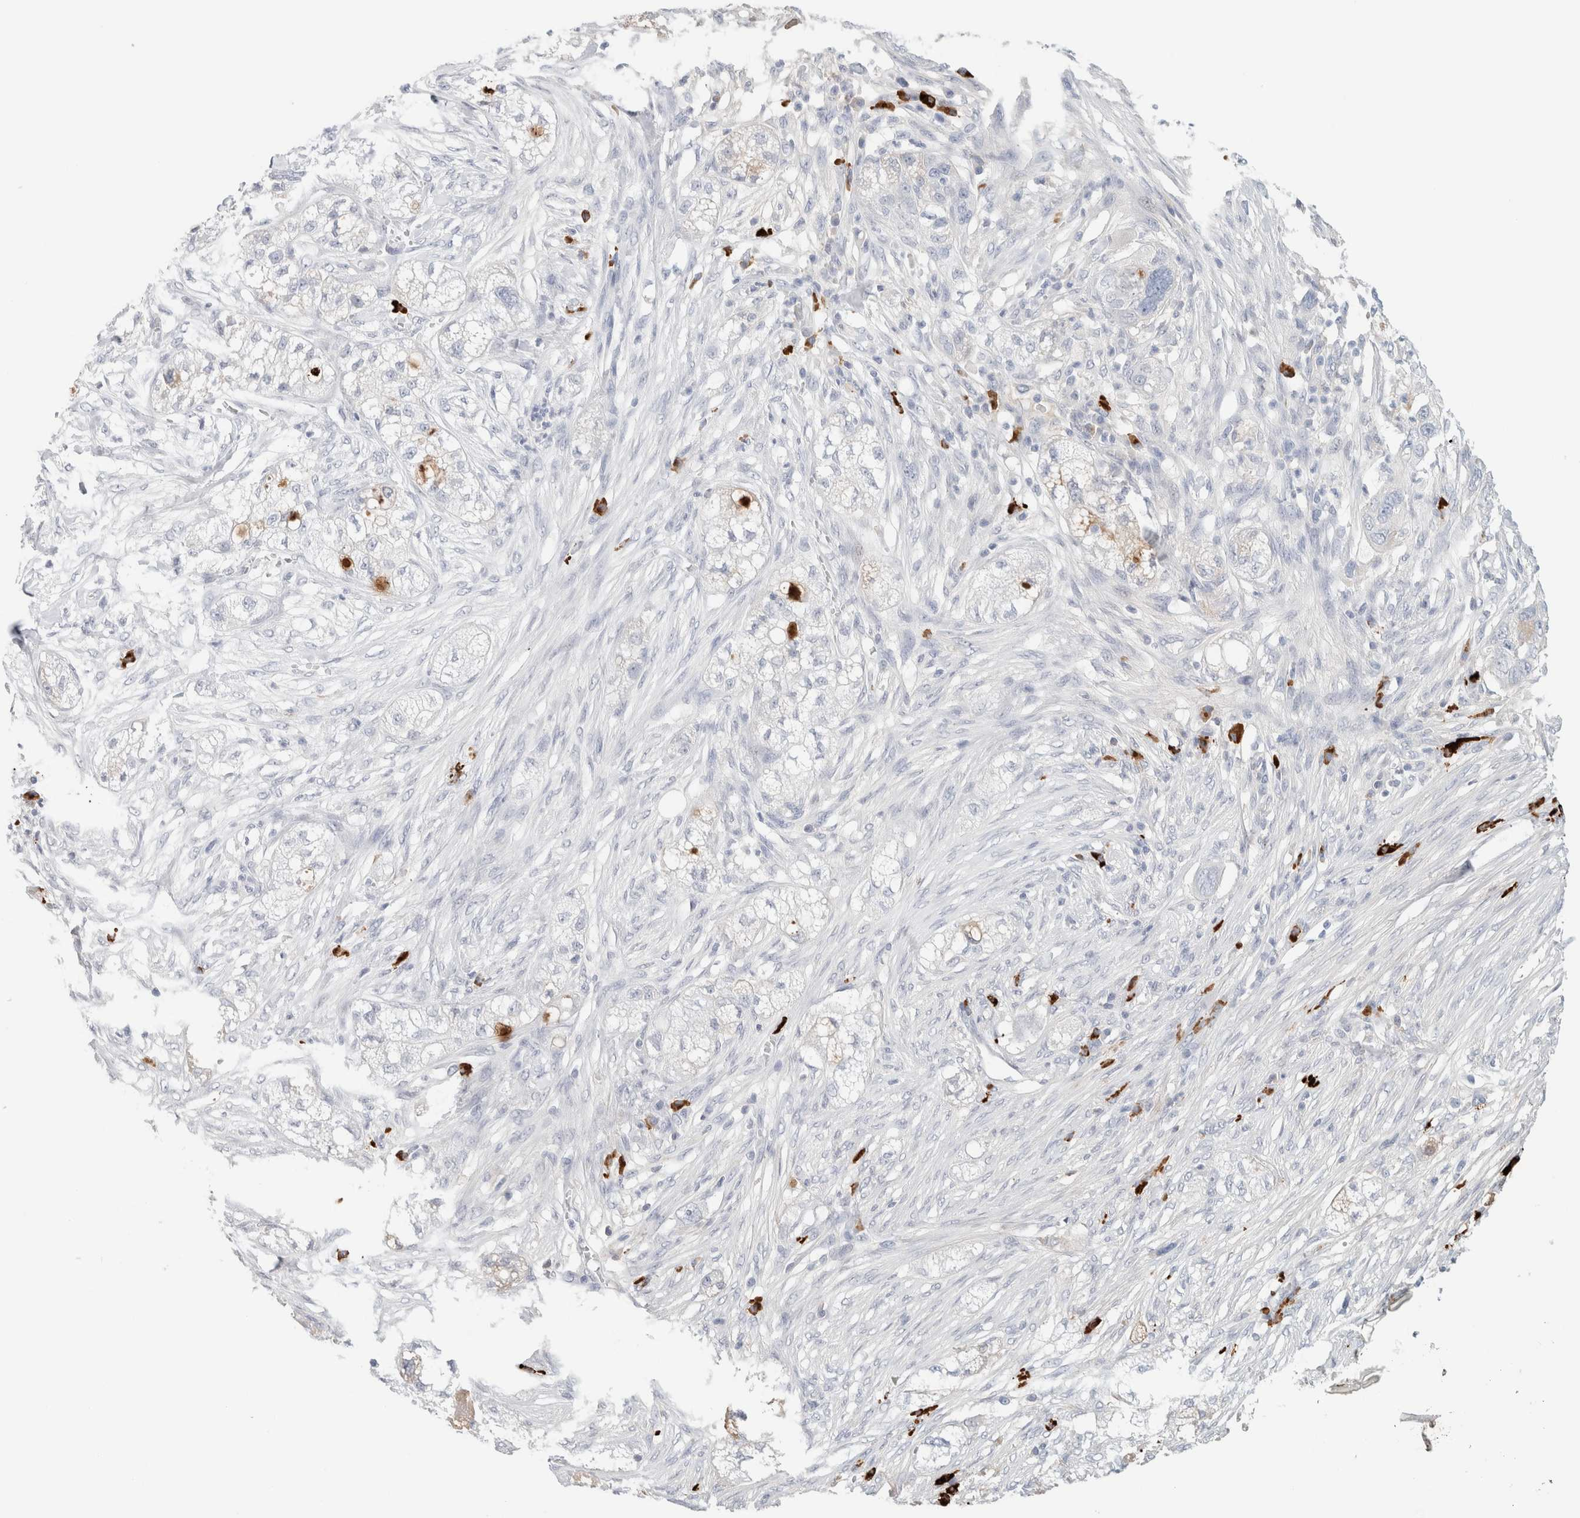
{"staining": {"intensity": "negative", "quantity": "none", "location": "none"}, "tissue": "pancreatic cancer", "cell_type": "Tumor cells", "image_type": "cancer", "snomed": [{"axis": "morphology", "description": "Adenocarcinoma, NOS"}, {"axis": "topography", "description": "Pancreas"}], "caption": "Micrograph shows no significant protein positivity in tumor cells of adenocarcinoma (pancreatic).", "gene": "IL6", "patient": {"sex": "female", "age": 78}}